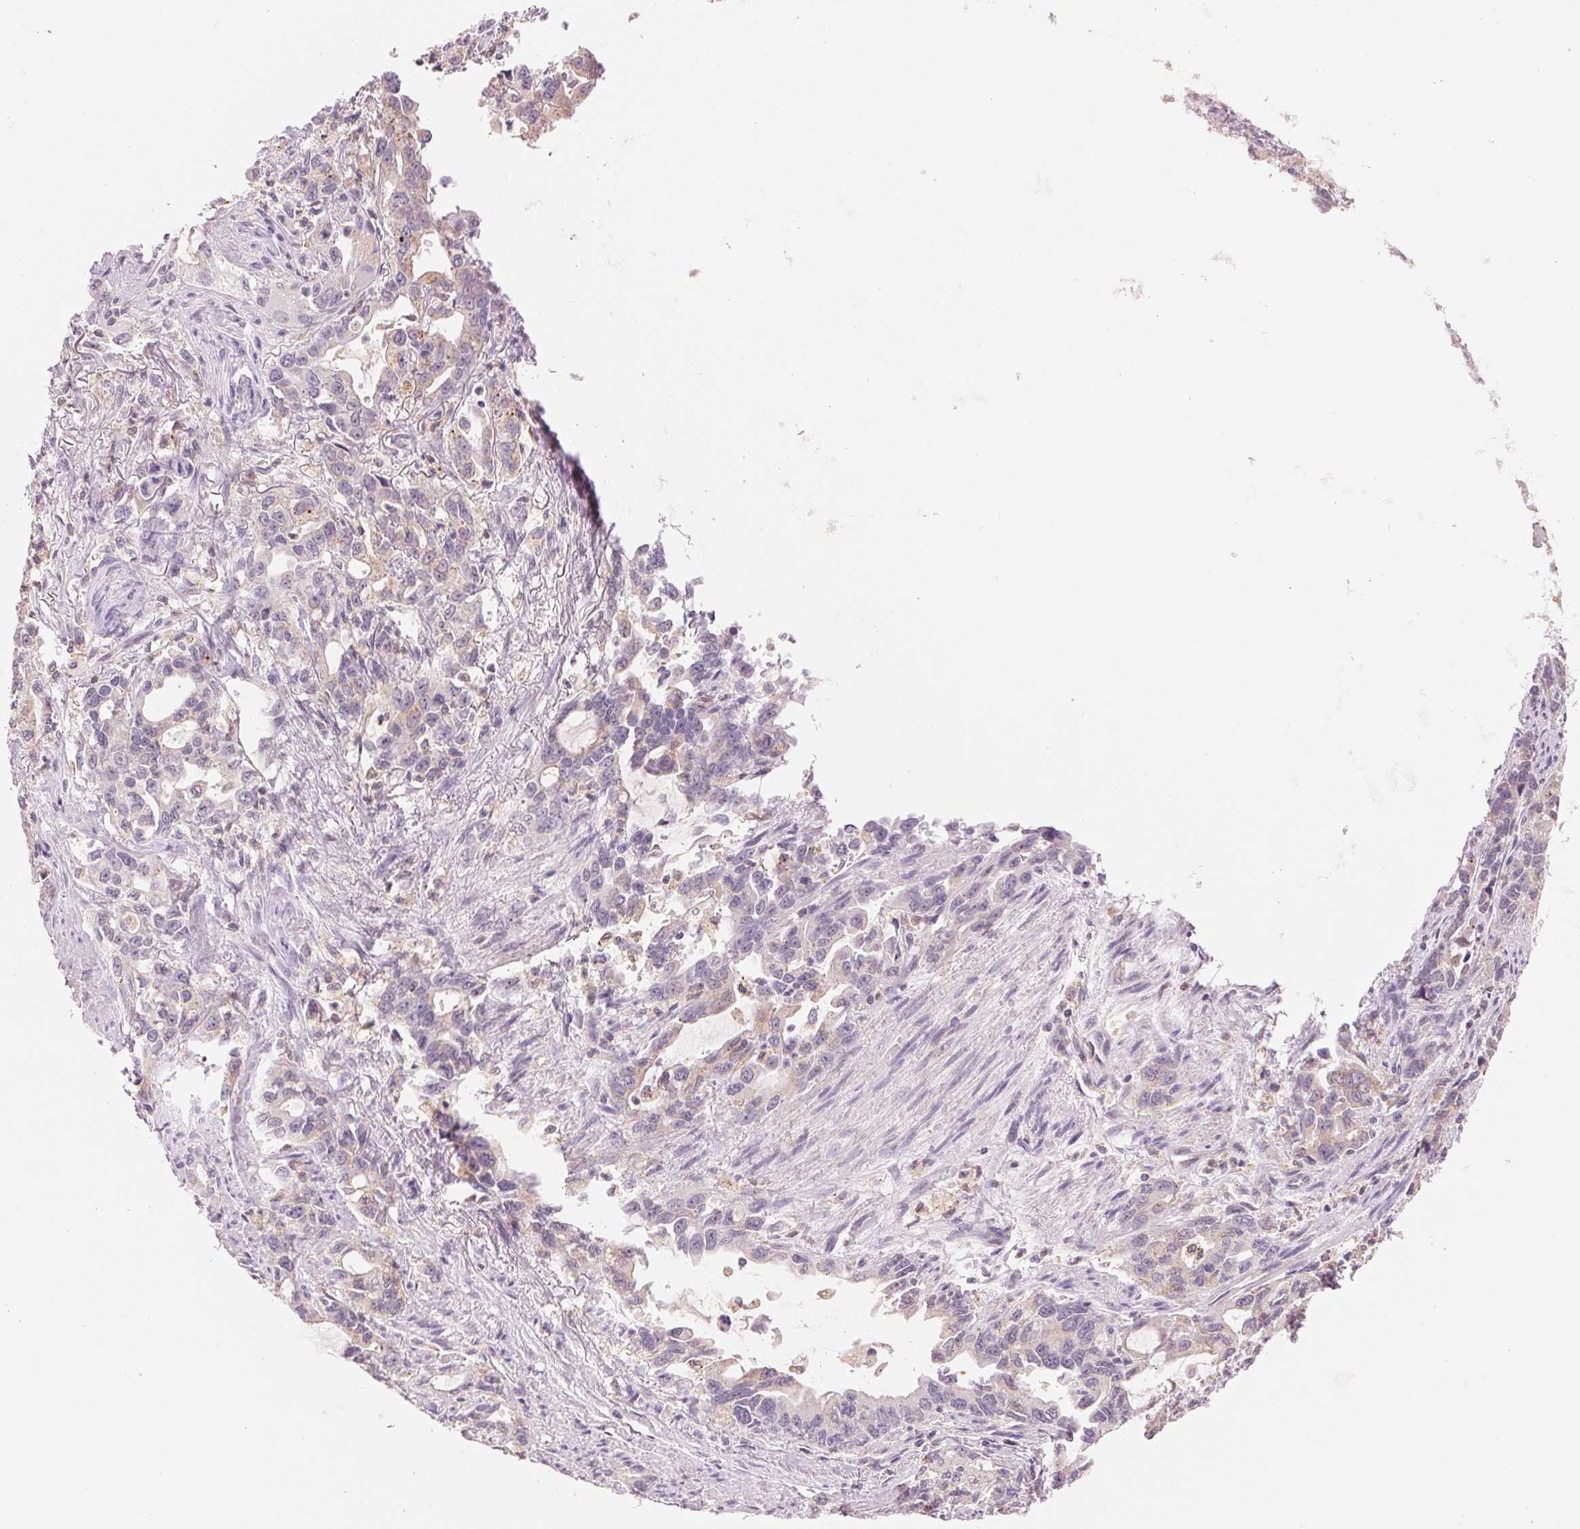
{"staining": {"intensity": "weak", "quantity": "<25%", "location": "cytoplasmic/membranous"}, "tissue": "stomach cancer", "cell_type": "Tumor cells", "image_type": "cancer", "snomed": [{"axis": "morphology", "description": "Adenocarcinoma, NOS"}, {"axis": "topography", "description": "Stomach, upper"}], "caption": "Micrograph shows no significant protein staining in tumor cells of stomach cancer (adenocarcinoma).", "gene": "HOXB13", "patient": {"sex": "male", "age": 85}}